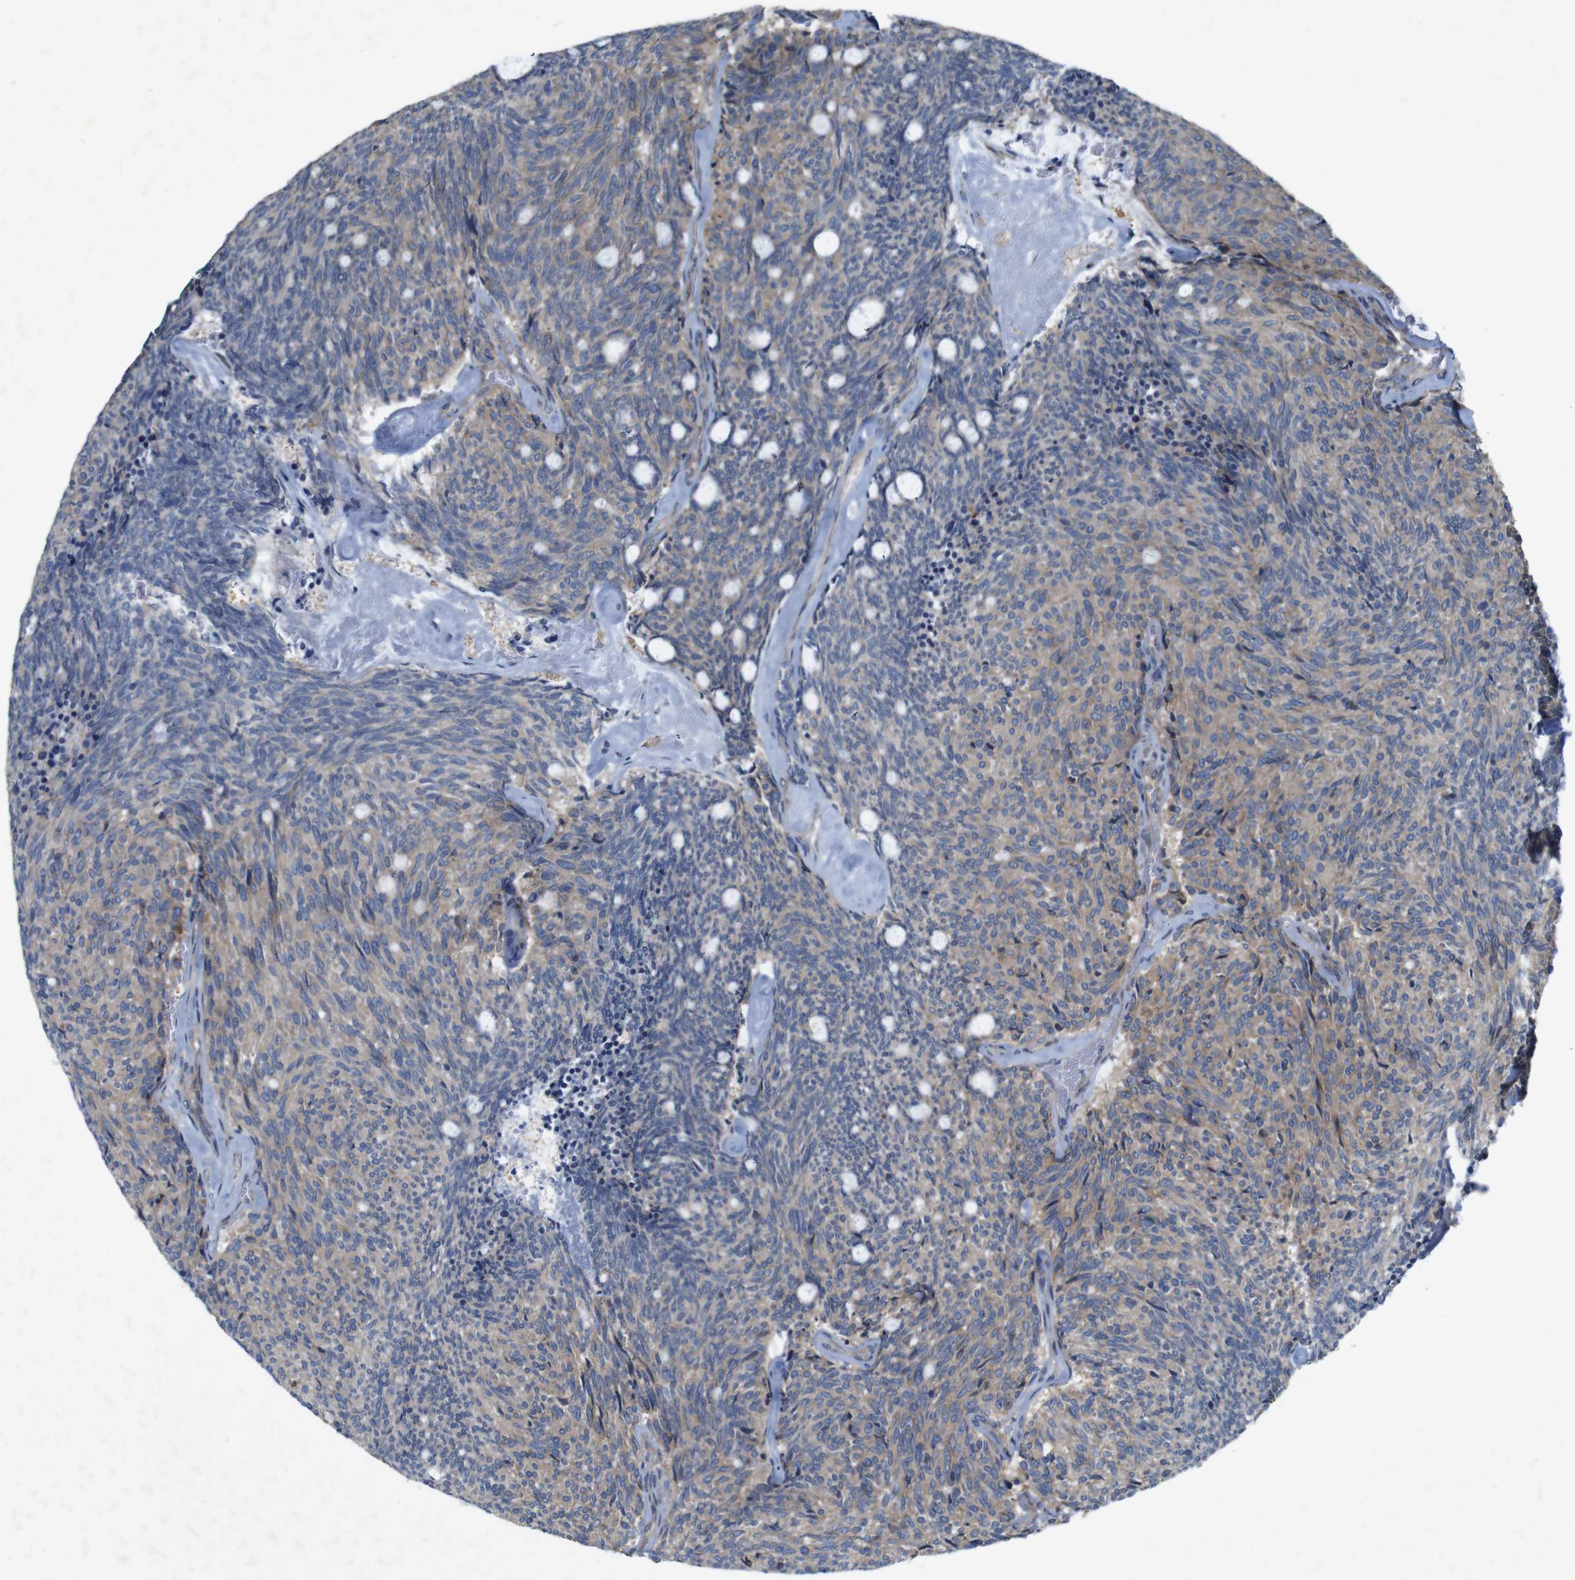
{"staining": {"intensity": "weak", "quantity": ">75%", "location": "cytoplasmic/membranous"}, "tissue": "carcinoid", "cell_type": "Tumor cells", "image_type": "cancer", "snomed": [{"axis": "morphology", "description": "Carcinoid, malignant, NOS"}, {"axis": "topography", "description": "Pancreas"}], "caption": "Brown immunohistochemical staining in malignant carcinoid demonstrates weak cytoplasmic/membranous positivity in approximately >75% of tumor cells.", "gene": "SIGLEC8", "patient": {"sex": "female", "age": 54}}